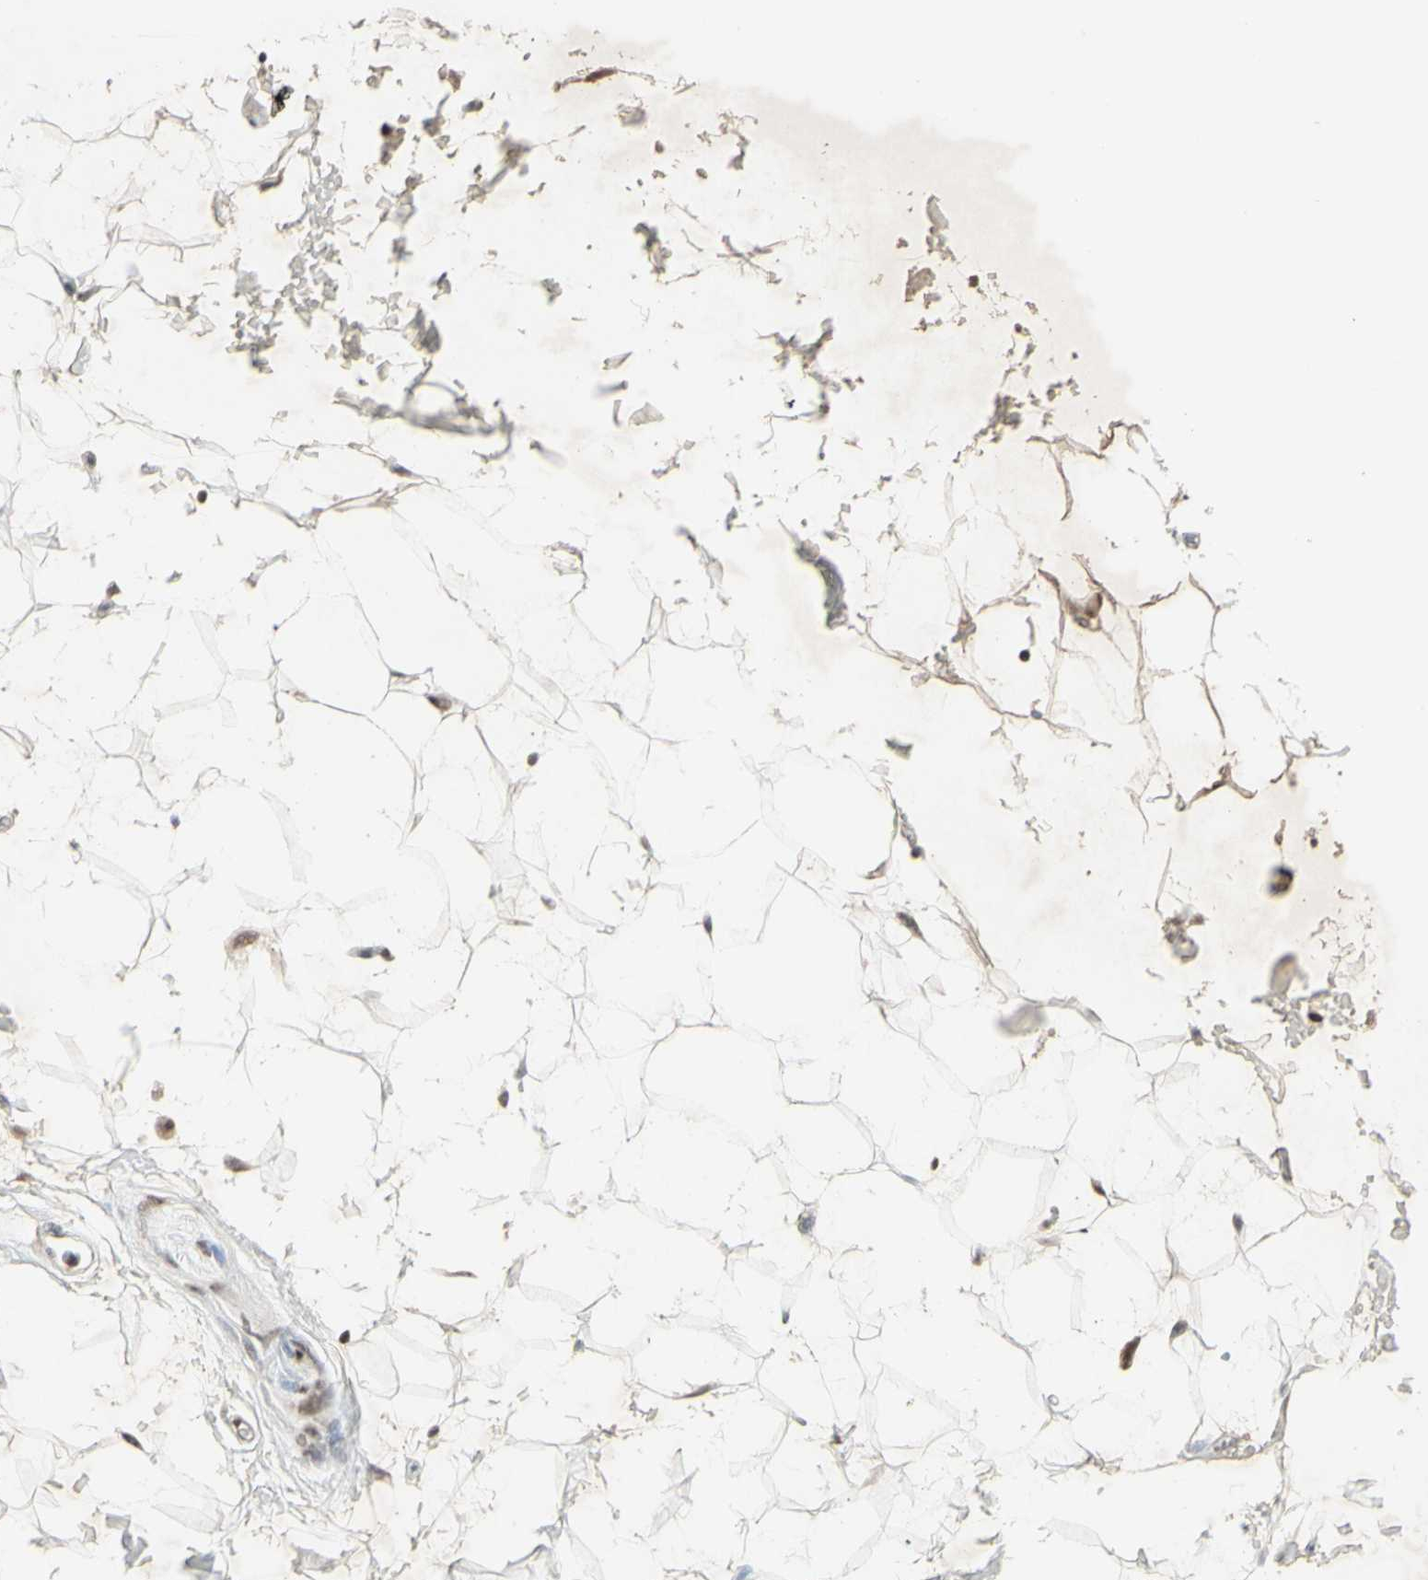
{"staining": {"intensity": "moderate", "quantity": "25%-75%", "location": "cytoplasmic/membranous,nuclear"}, "tissue": "adipose tissue", "cell_type": "Adipocytes", "image_type": "normal", "snomed": [{"axis": "morphology", "description": "Normal tissue, NOS"}, {"axis": "topography", "description": "Soft tissue"}], "caption": "Immunohistochemical staining of normal human adipose tissue reveals 25%-75% levels of moderate cytoplasmic/membranous,nuclear protein expression in about 25%-75% of adipocytes.", "gene": "CCNT1", "patient": {"sex": "male", "age": 72}}